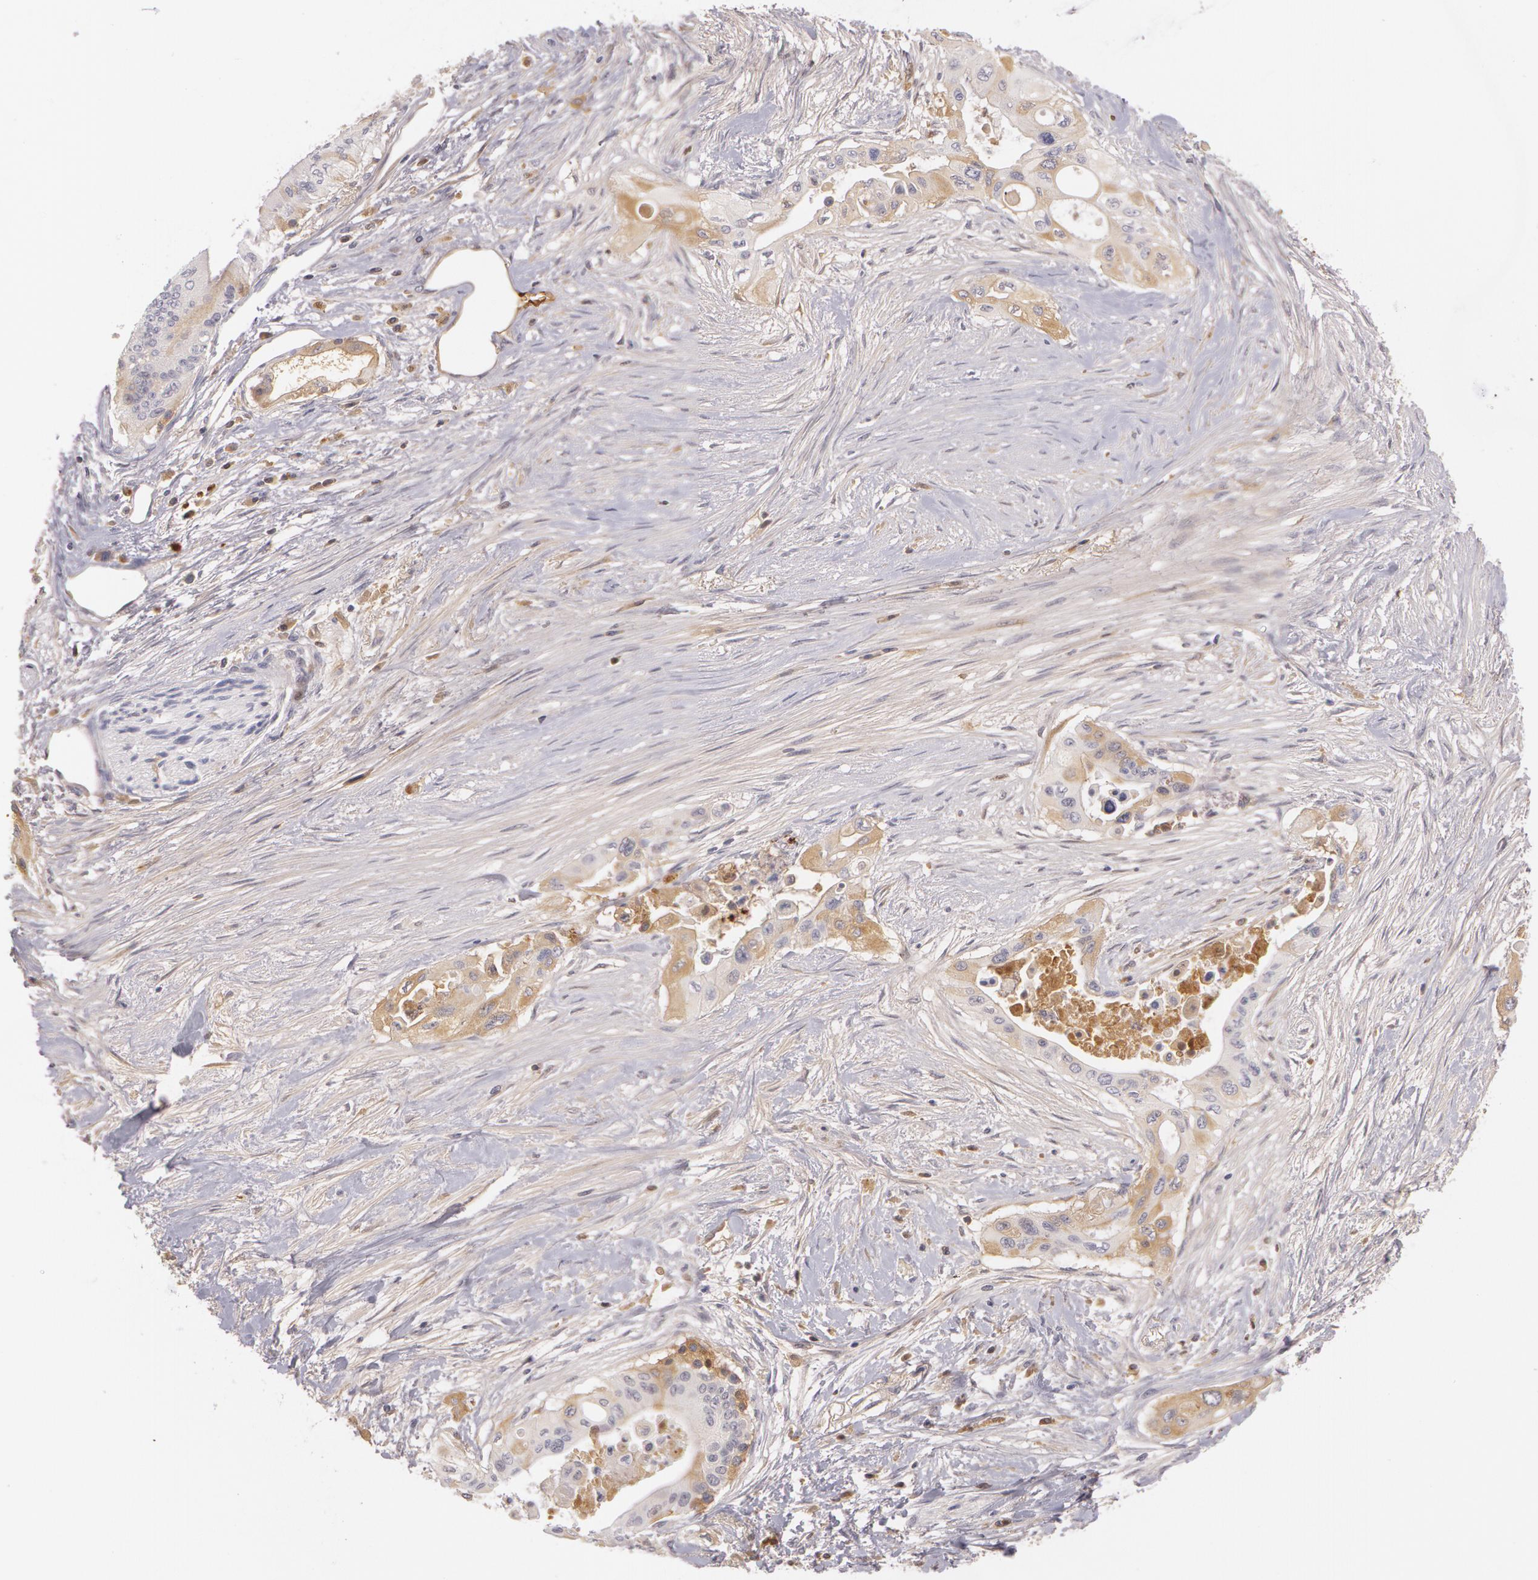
{"staining": {"intensity": "weak", "quantity": "<25%", "location": "cytoplasmic/membranous"}, "tissue": "pancreatic cancer", "cell_type": "Tumor cells", "image_type": "cancer", "snomed": [{"axis": "morphology", "description": "Adenocarcinoma, NOS"}, {"axis": "topography", "description": "Pancreas"}], "caption": "This is a image of immunohistochemistry staining of pancreatic cancer (adenocarcinoma), which shows no staining in tumor cells.", "gene": "LBP", "patient": {"sex": "male", "age": 77}}